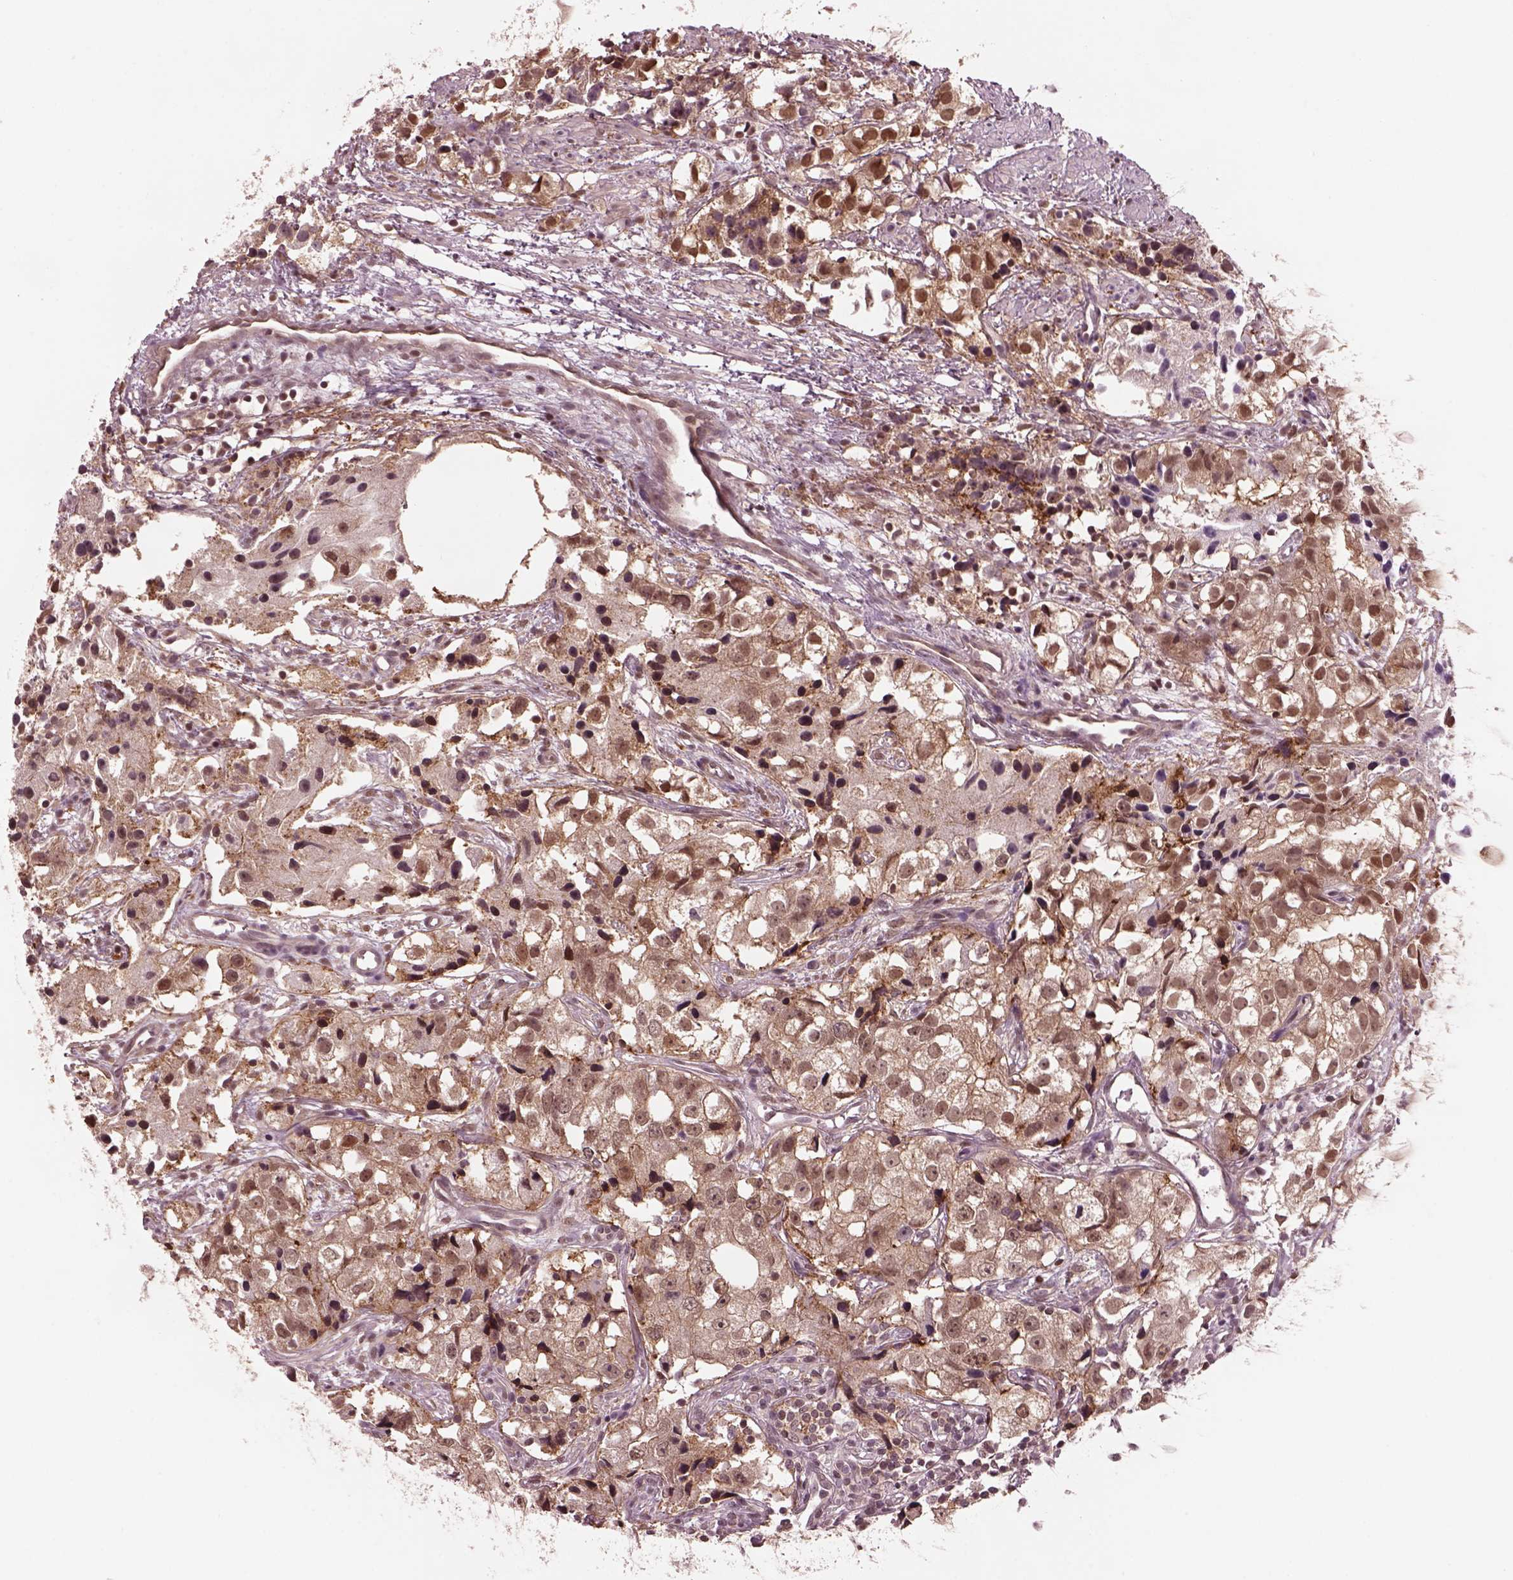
{"staining": {"intensity": "moderate", "quantity": "<25%", "location": "cytoplasmic/membranous,nuclear"}, "tissue": "prostate cancer", "cell_type": "Tumor cells", "image_type": "cancer", "snomed": [{"axis": "morphology", "description": "Adenocarcinoma, High grade"}, {"axis": "topography", "description": "Prostate"}], "caption": "Protein positivity by immunohistochemistry demonstrates moderate cytoplasmic/membranous and nuclear staining in about <25% of tumor cells in prostate cancer.", "gene": "SRI", "patient": {"sex": "male", "age": 68}}